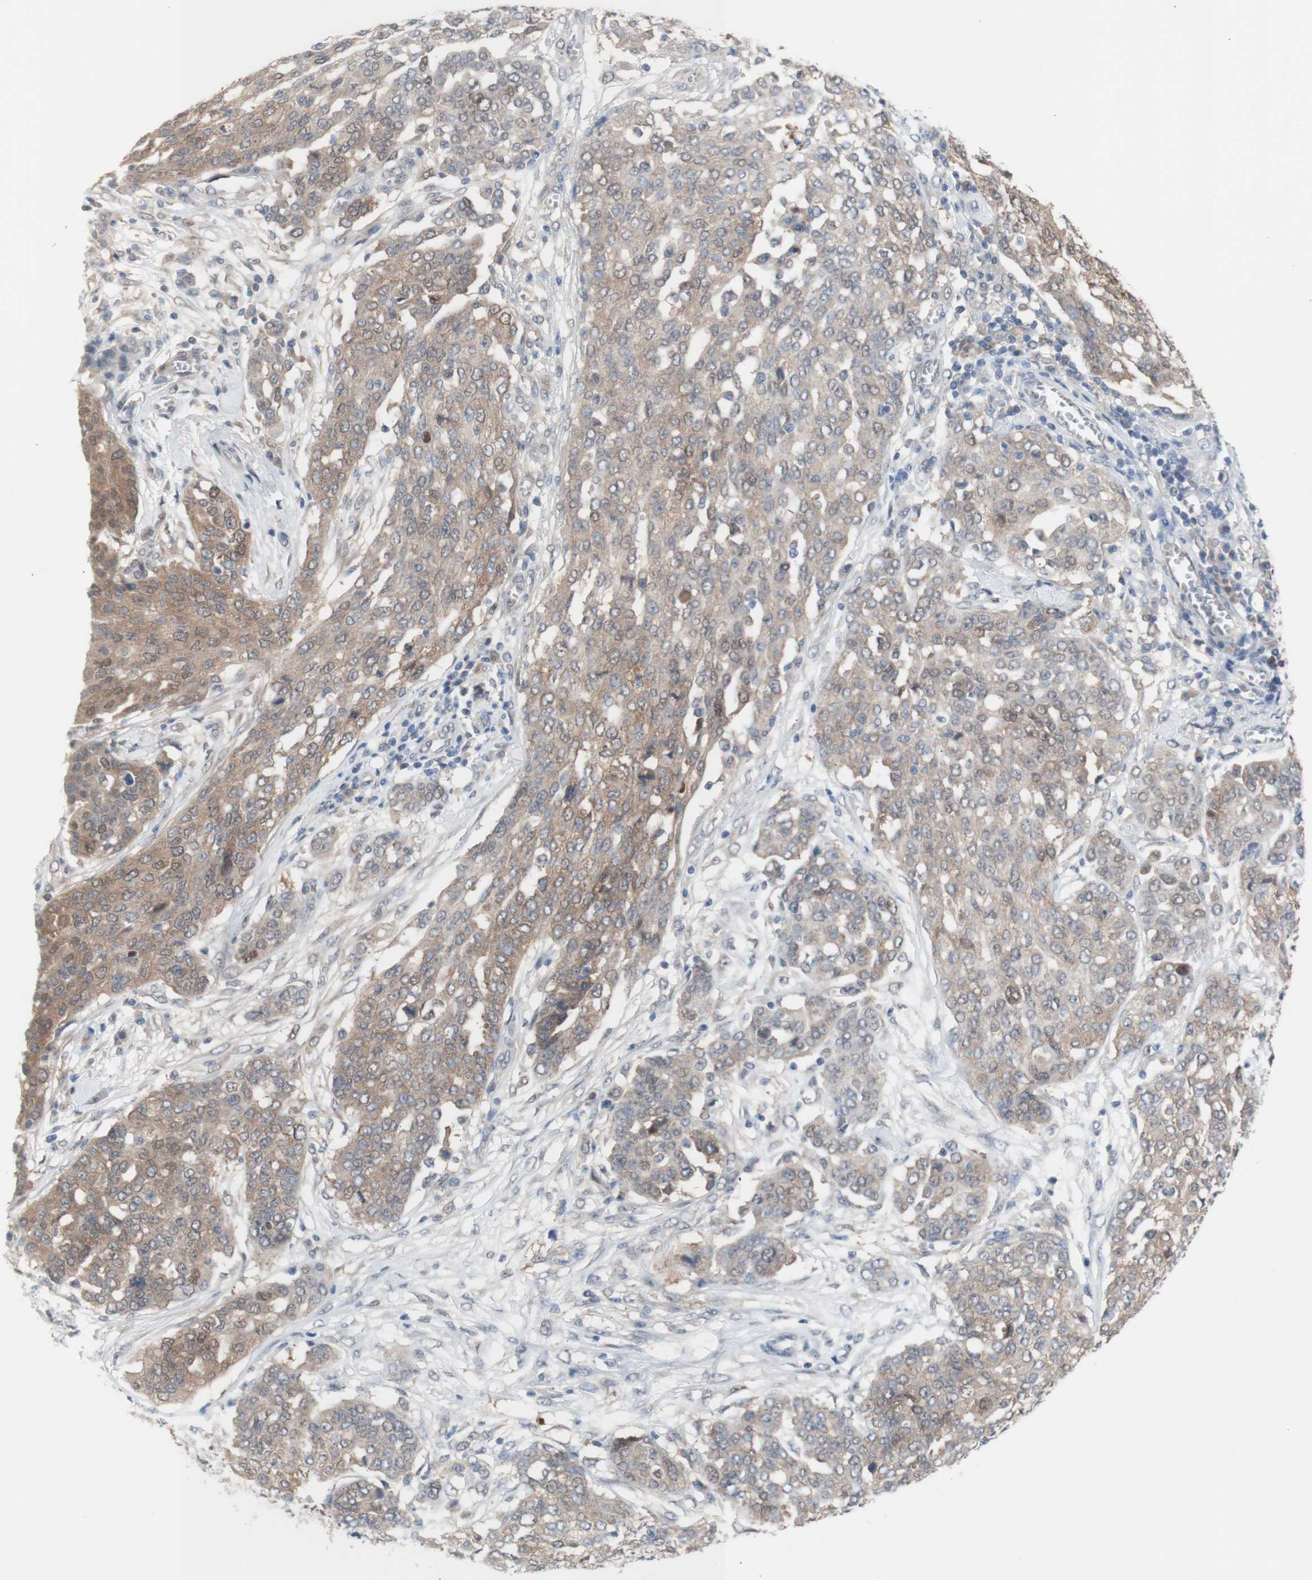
{"staining": {"intensity": "moderate", "quantity": "<25%", "location": "cytoplasmic/membranous"}, "tissue": "ovarian cancer", "cell_type": "Tumor cells", "image_type": "cancer", "snomed": [{"axis": "morphology", "description": "Cystadenocarcinoma, serous, NOS"}, {"axis": "topography", "description": "Soft tissue"}, {"axis": "topography", "description": "Ovary"}], "caption": "The photomicrograph demonstrates a brown stain indicating the presence of a protein in the cytoplasmic/membranous of tumor cells in ovarian serous cystadenocarcinoma. The protein is stained brown, and the nuclei are stained in blue (DAB IHC with brightfield microscopy, high magnification).", "gene": "PRMT5", "patient": {"sex": "female", "age": 57}}